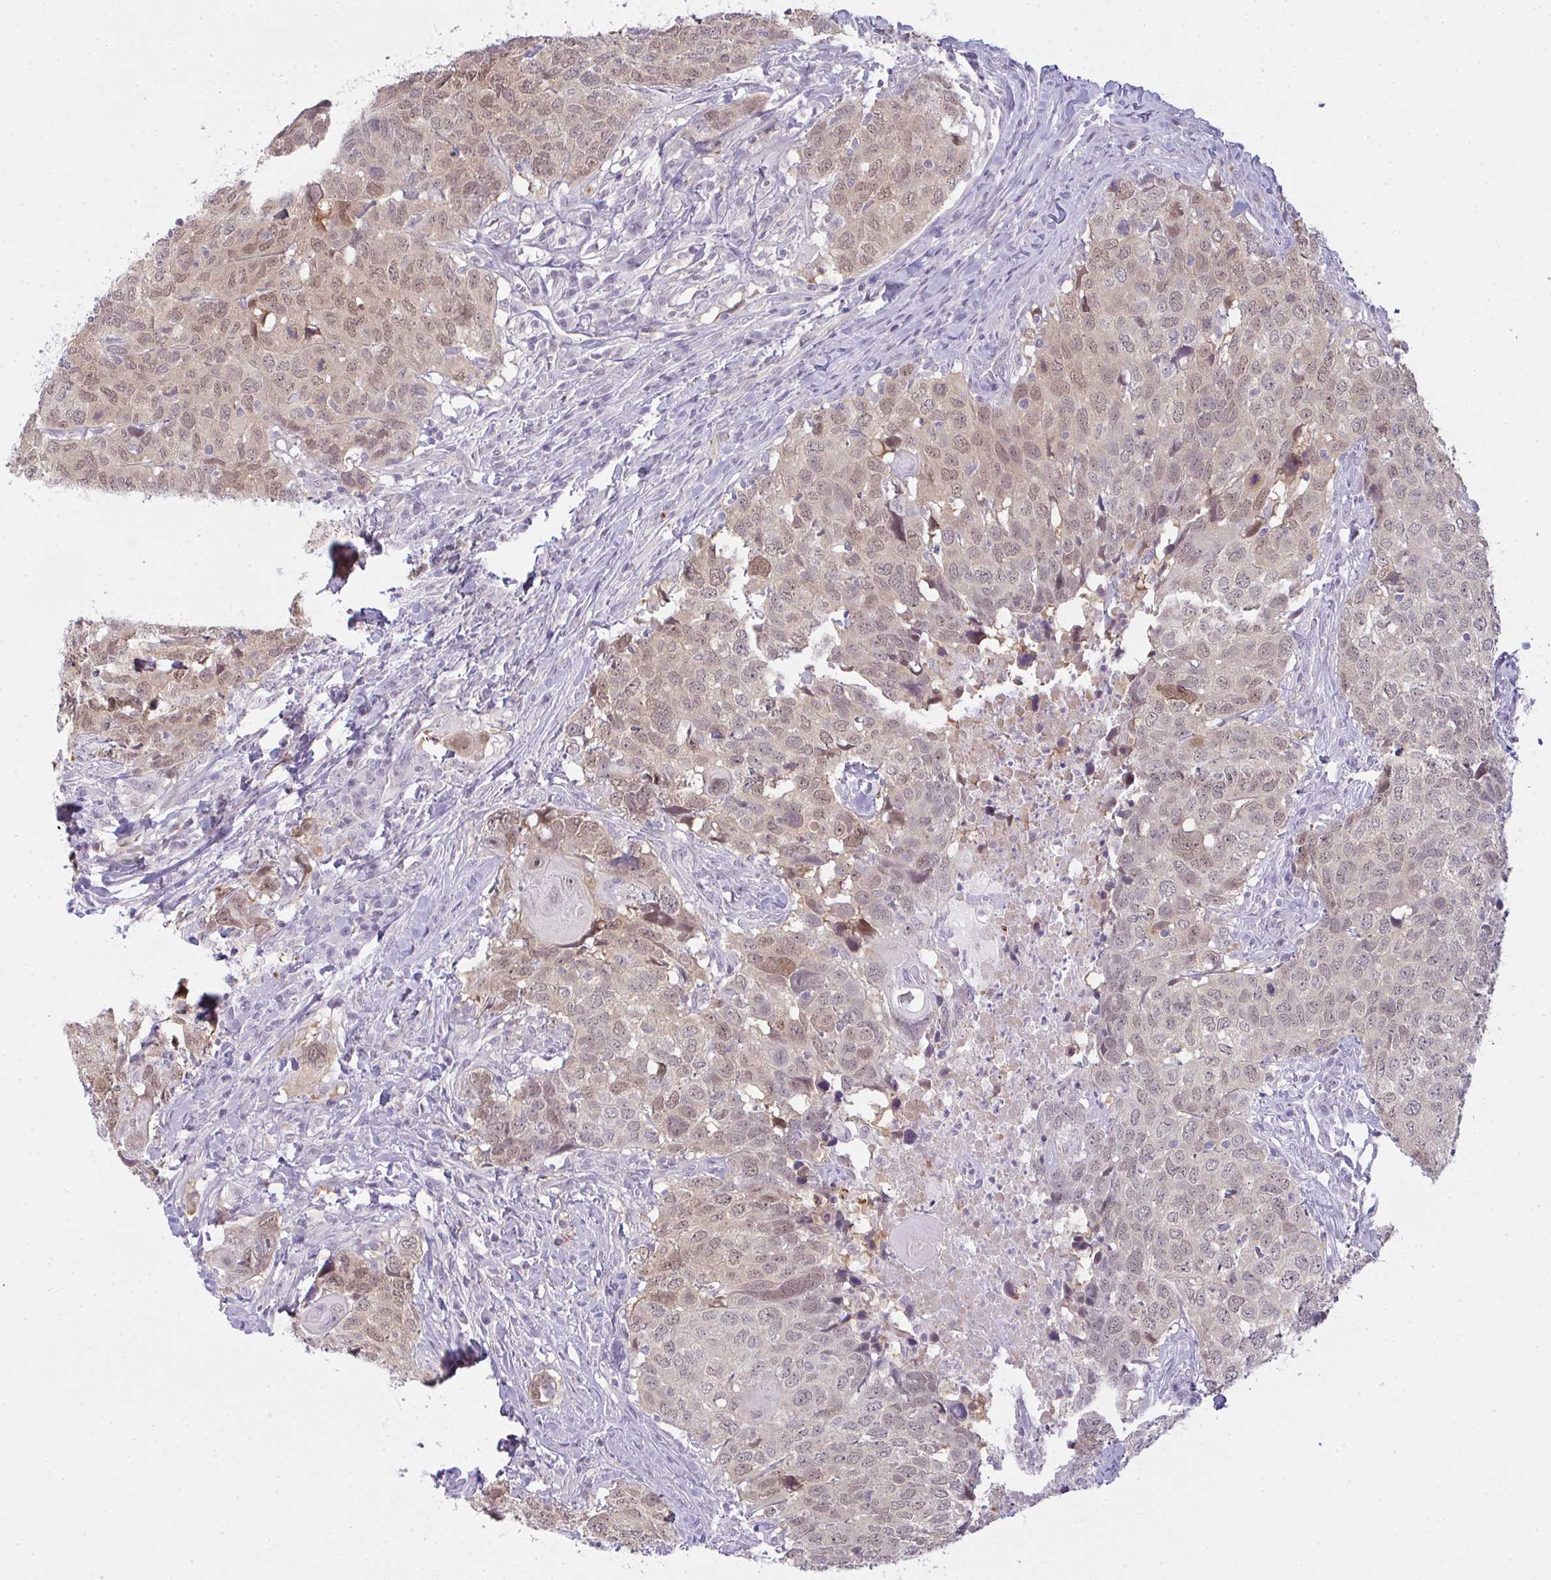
{"staining": {"intensity": "weak", "quantity": "25%-75%", "location": "nuclear"}, "tissue": "head and neck cancer", "cell_type": "Tumor cells", "image_type": "cancer", "snomed": [{"axis": "morphology", "description": "Normal tissue, NOS"}, {"axis": "morphology", "description": "Squamous cell carcinoma, NOS"}, {"axis": "topography", "description": "Skeletal muscle"}, {"axis": "topography", "description": "Vascular tissue"}, {"axis": "topography", "description": "Peripheral nerve tissue"}, {"axis": "topography", "description": "Head-Neck"}], "caption": "A brown stain highlights weak nuclear positivity of a protein in head and neck squamous cell carcinoma tumor cells. The staining is performed using DAB (3,3'-diaminobenzidine) brown chromogen to label protein expression. The nuclei are counter-stained blue using hematoxylin.", "gene": "CSE1L", "patient": {"sex": "male", "age": 66}}